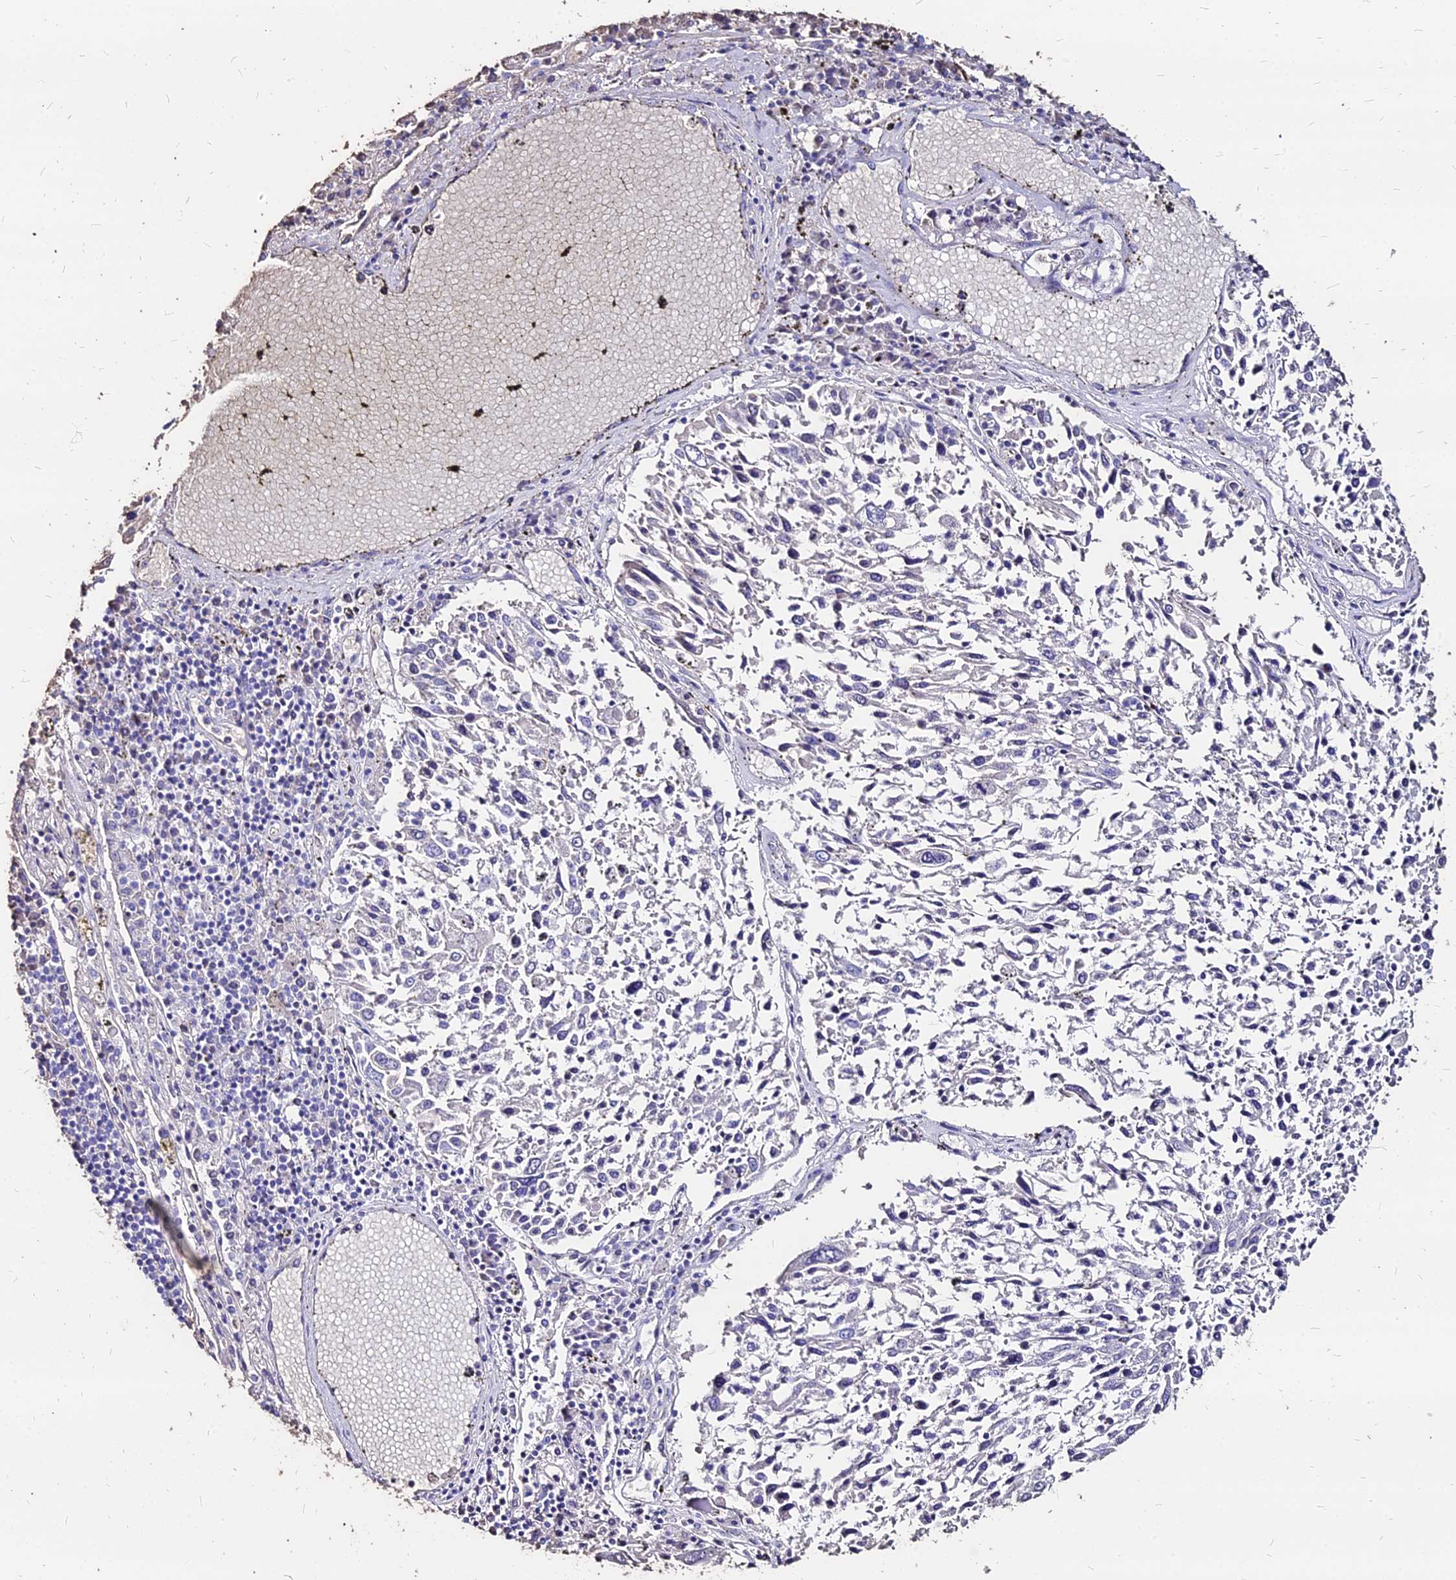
{"staining": {"intensity": "negative", "quantity": "none", "location": "none"}, "tissue": "lung cancer", "cell_type": "Tumor cells", "image_type": "cancer", "snomed": [{"axis": "morphology", "description": "Squamous cell carcinoma, NOS"}, {"axis": "topography", "description": "Lung"}], "caption": "Tumor cells are negative for brown protein staining in lung squamous cell carcinoma.", "gene": "NME5", "patient": {"sex": "male", "age": 65}}